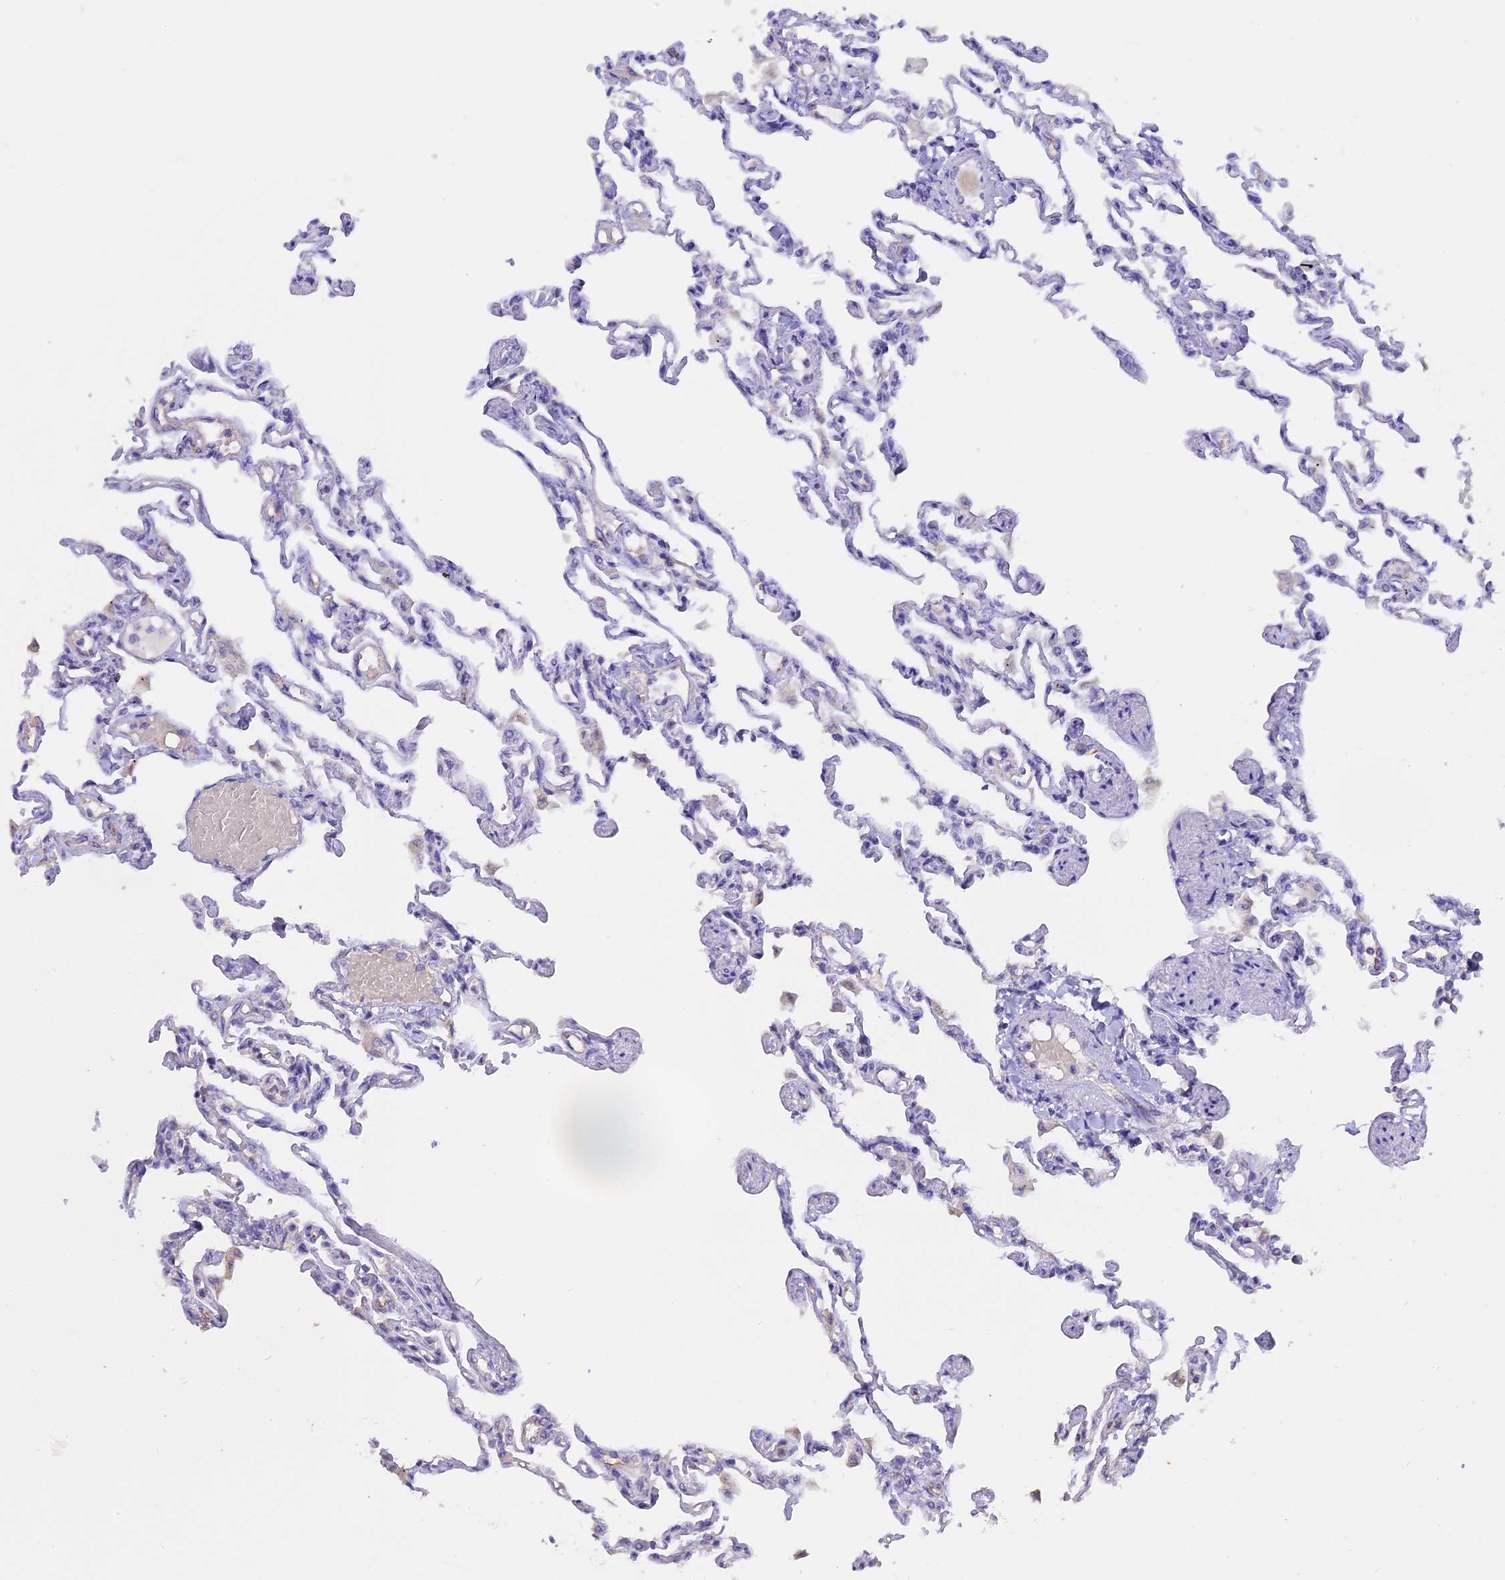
{"staining": {"intensity": "negative", "quantity": "none", "location": "none"}, "tissue": "lung", "cell_type": "Alveolar cells", "image_type": "normal", "snomed": [{"axis": "morphology", "description": "Normal tissue, NOS"}, {"axis": "topography", "description": "Lung"}], "caption": "This is an immunohistochemistry photomicrograph of normal lung. There is no positivity in alveolar cells.", "gene": "WFDC2", "patient": {"sex": "male", "age": 21}}